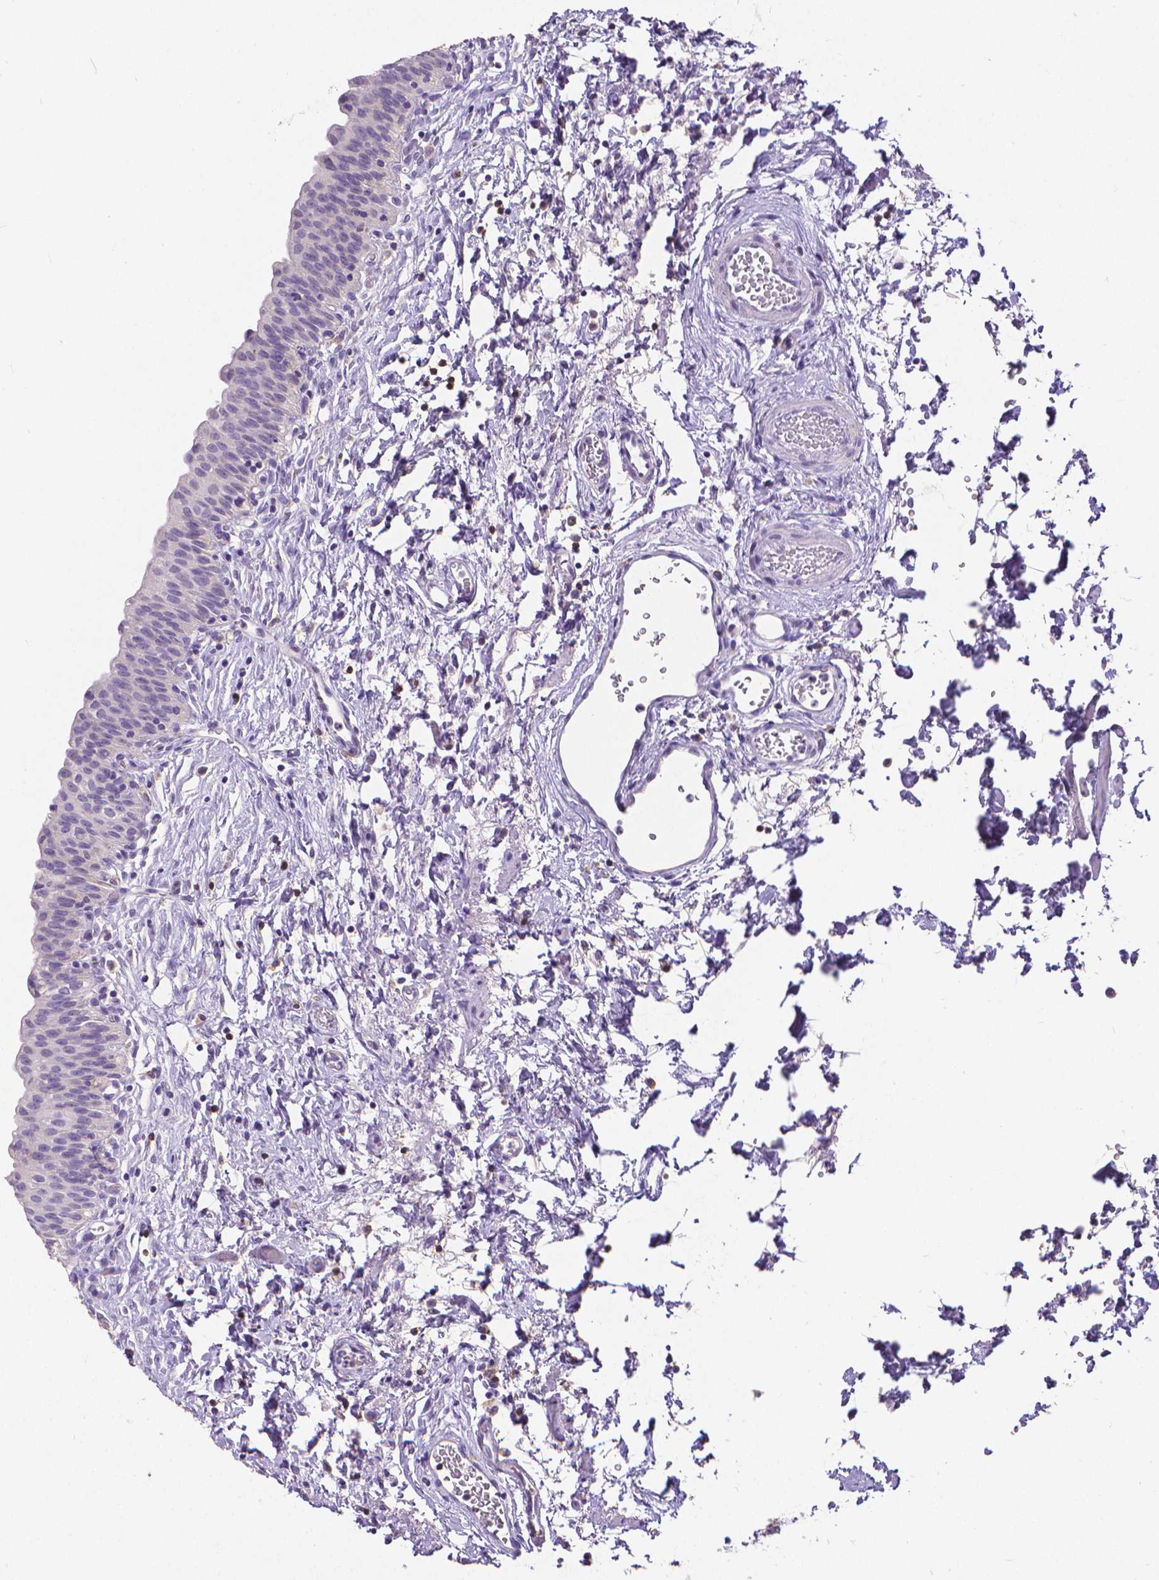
{"staining": {"intensity": "negative", "quantity": "none", "location": "none"}, "tissue": "urinary bladder", "cell_type": "Urothelial cells", "image_type": "normal", "snomed": [{"axis": "morphology", "description": "Normal tissue, NOS"}, {"axis": "topography", "description": "Urinary bladder"}], "caption": "Urinary bladder stained for a protein using immunohistochemistry (IHC) displays no staining urothelial cells.", "gene": "CD4", "patient": {"sex": "male", "age": 56}}